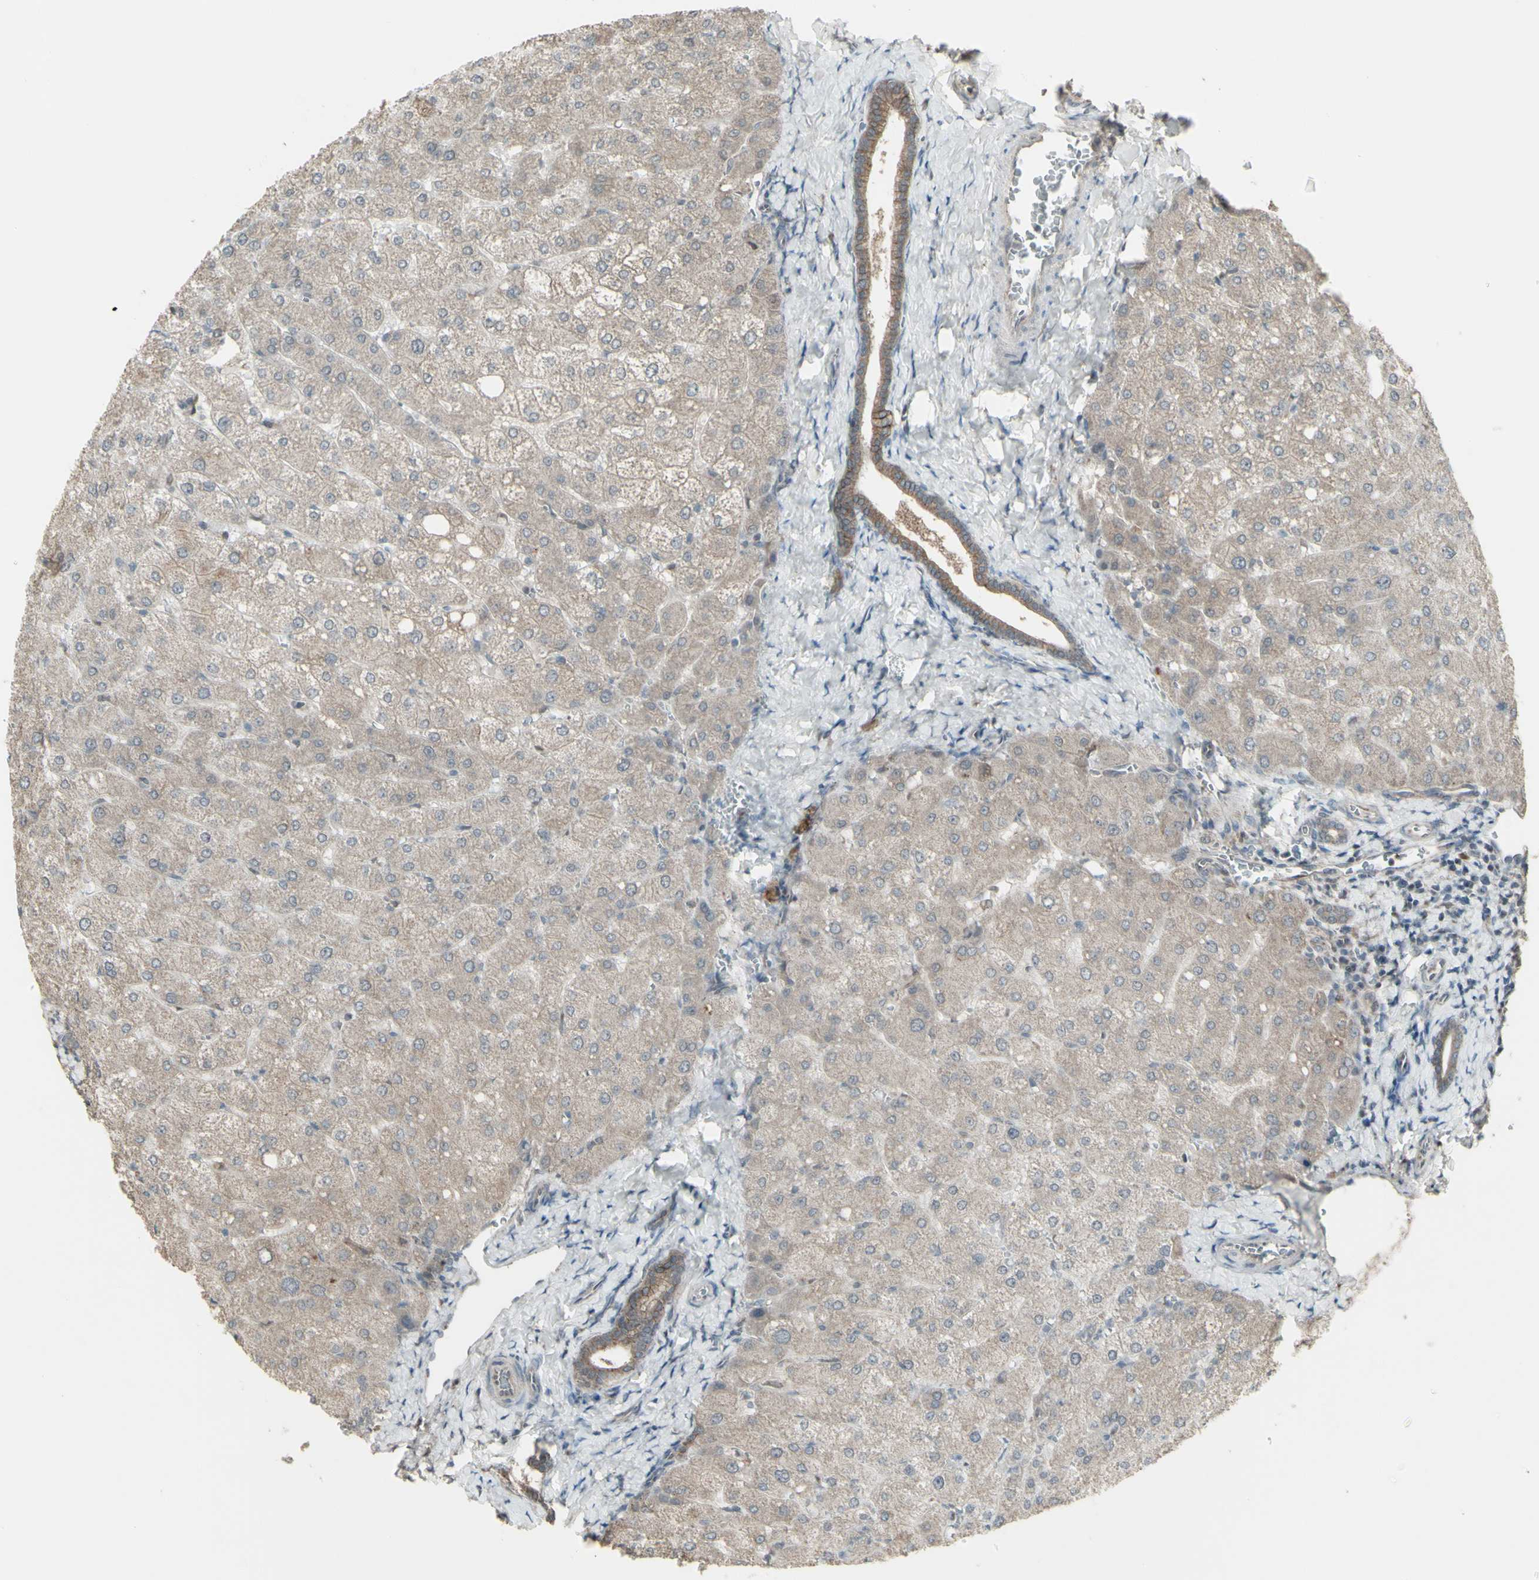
{"staining": {"intensity": "moderate", "quantity": ">75%", "location": "cytoplasmic/membranous"}, "tissue": "liver", "cell_type": "Cholangiocytes", "image_type": "normal", "snomed": [{"axis": "morphology", "description": "Normal tissue, NOS"}, {"axis": "topography", "description": "Liver"}], "caption": "Normal liver was stained to show a protein in brown. There is medium levels of moderate cytoplasmic/membranous staining in about >75% of cholangiocytes. The staining was performed using DAB (3,3'-diaminobenzidine) to visualize the protein expression in brown, while the nuclei were stained in blue with hematoxylin (Magnification: 20x).", "gene": "ENSG00000285526", "patient": {"sex": "male", "age": 55}}